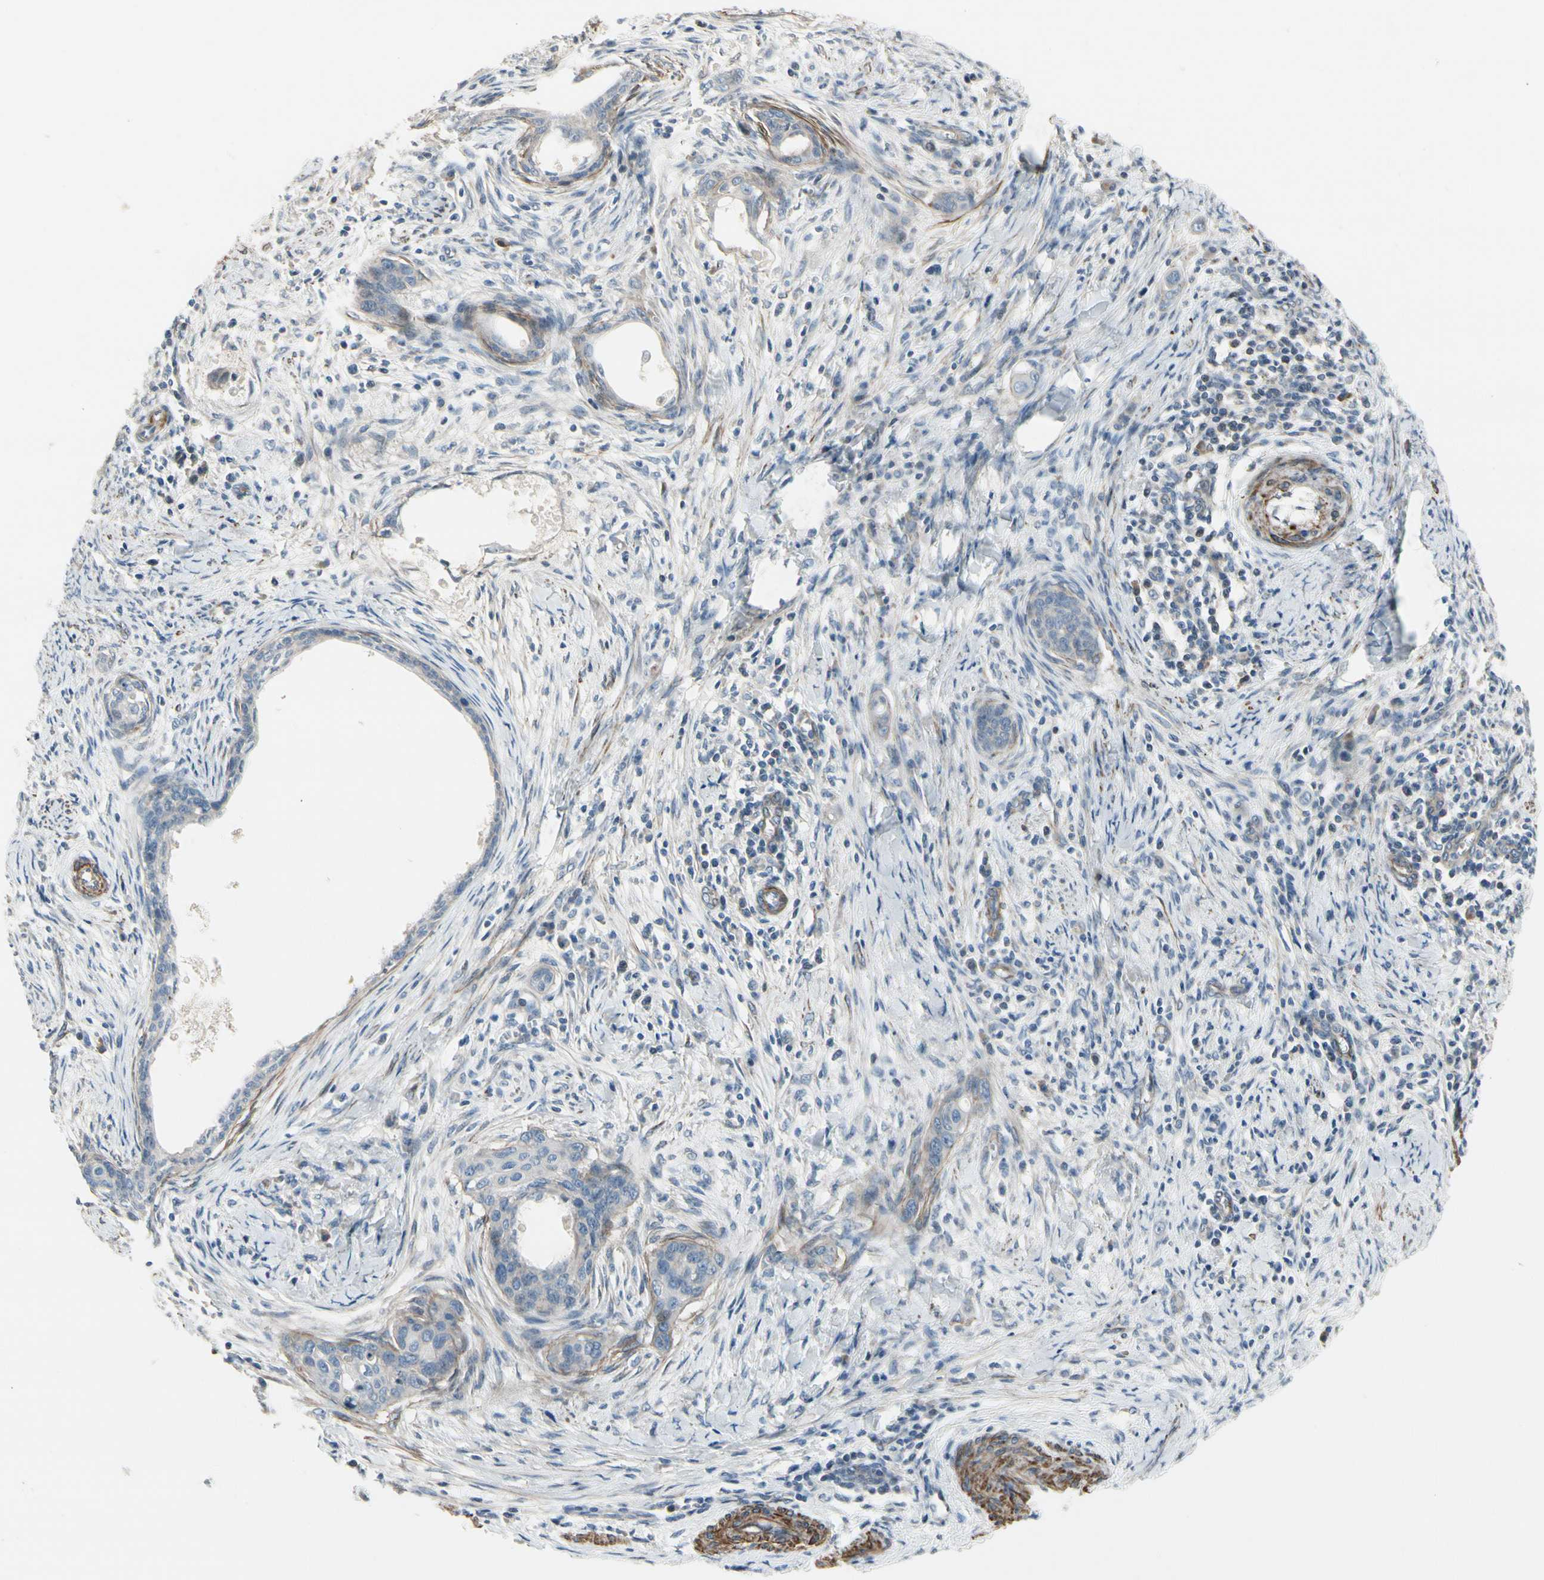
{"staining": {"intensity": "negative", "quantity": "none", "location": "none"}, "tissue": "cervical cancer", "cell_type": "Tumor cells", "image_type": "cancer", "snomed": [{"axis": "morphology", "description": "Squamous cell carcinoma, NOS"}, {"axis": "topography", "description": "Cervix"}], "caption": "Immunohistochemical staining of human squamous cell carcinoma (cervical) demonstrates no significant staining in tumor cells.", "gene": "TPM1", "patient": {"sex": "female", "age": 33}}